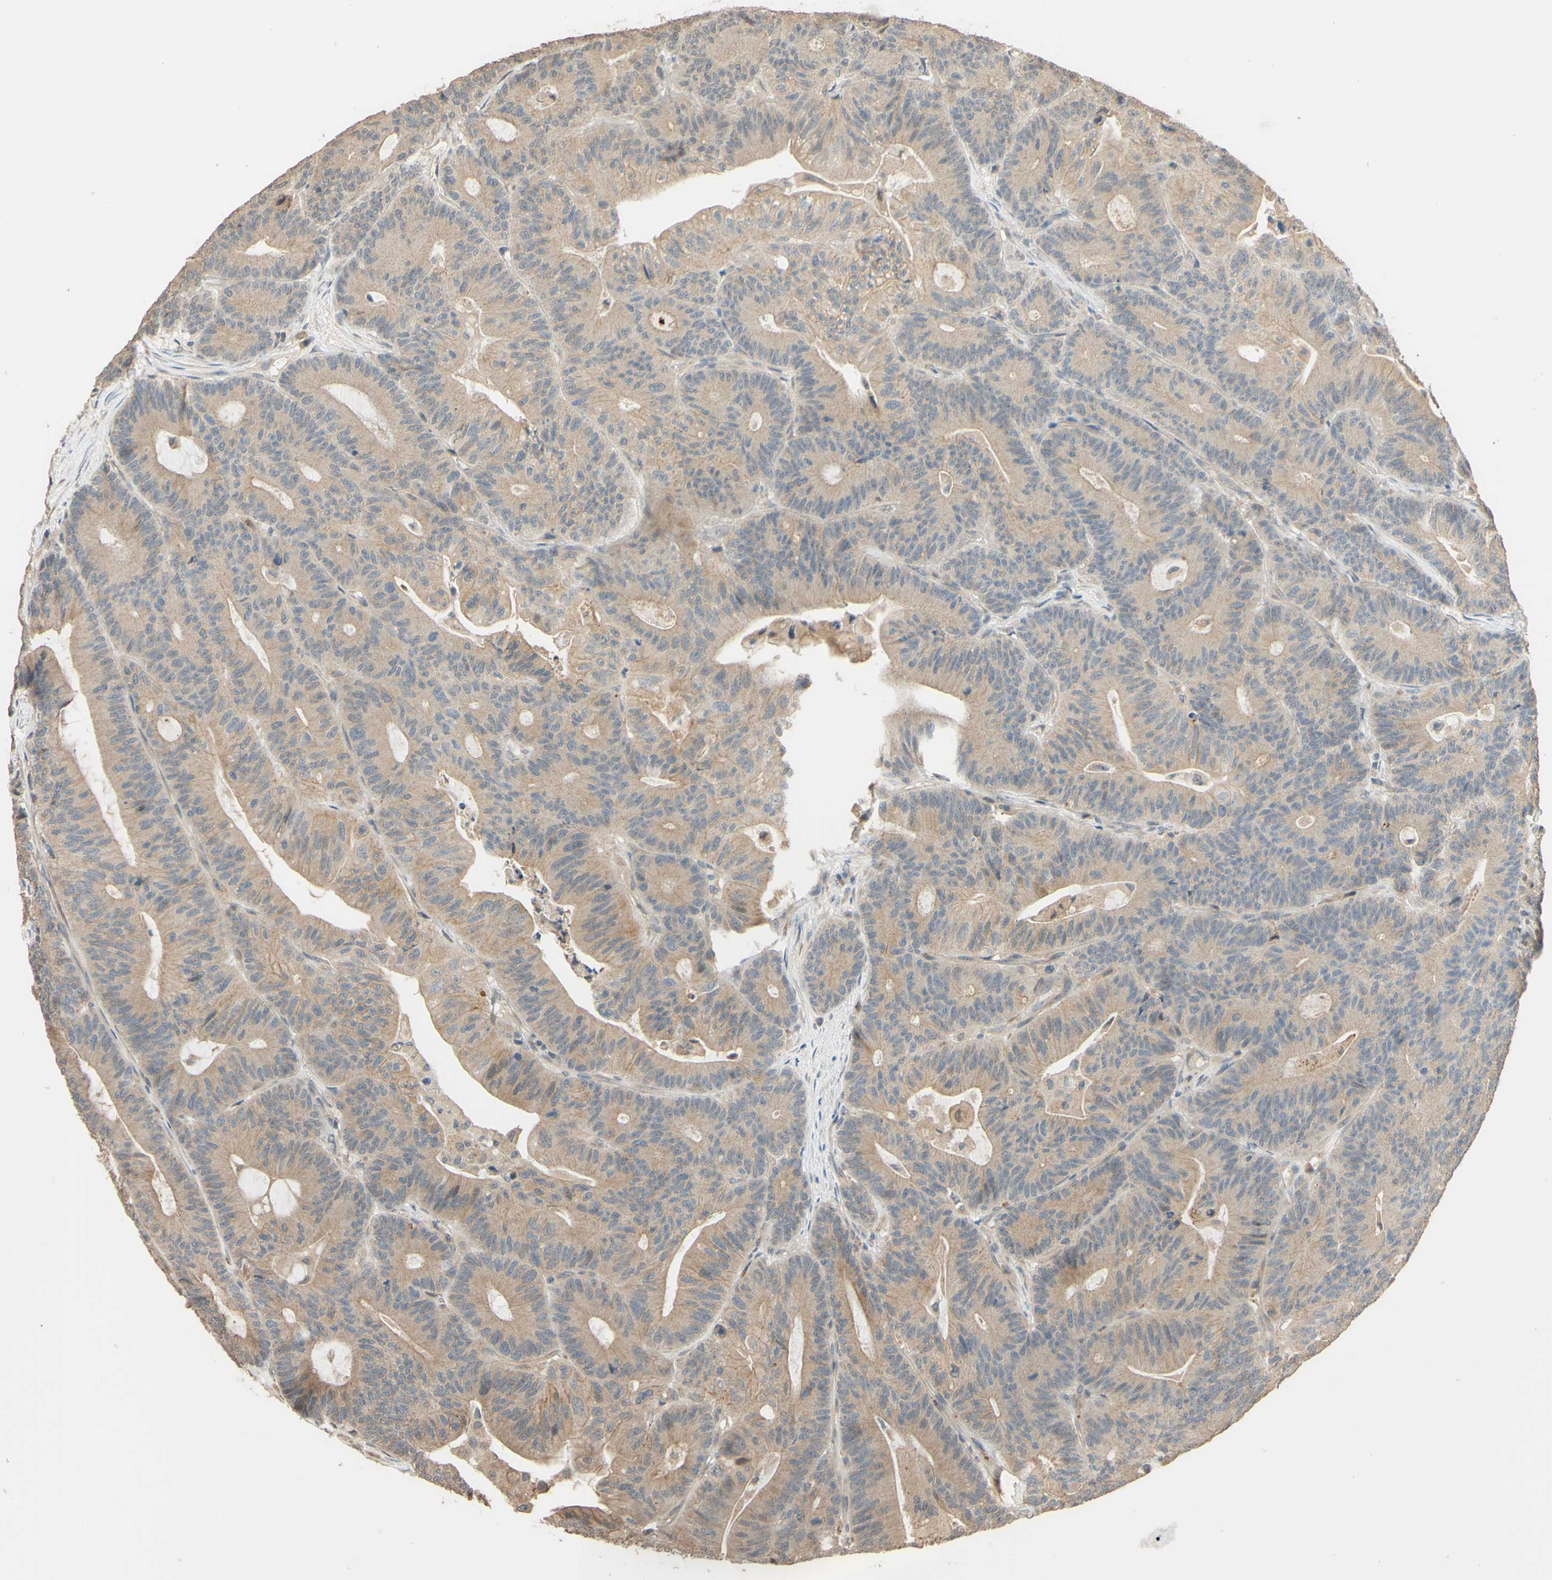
{"staining": {"intensity": "weak", "quantity": ">75%", "location": "cytoplasmic/membranous"}, "tissue": "colorectal cancer", "cell_type": "Tumor cells", "image_type": "cancer", "snomed": [{"axis": "morphology", "description": "Adenocarcinoma, NOS"}, {"axis": "topography", "description": "Colon"}], "caption": "Immunohistochemical staining of adenocarcinoma (colorectal) exhibits weak cytoplasmic/membranous protein expression in about >75% of tumor cells.", "gene": "SMIM19", "patient": {"sex": "female", "age": 84}}